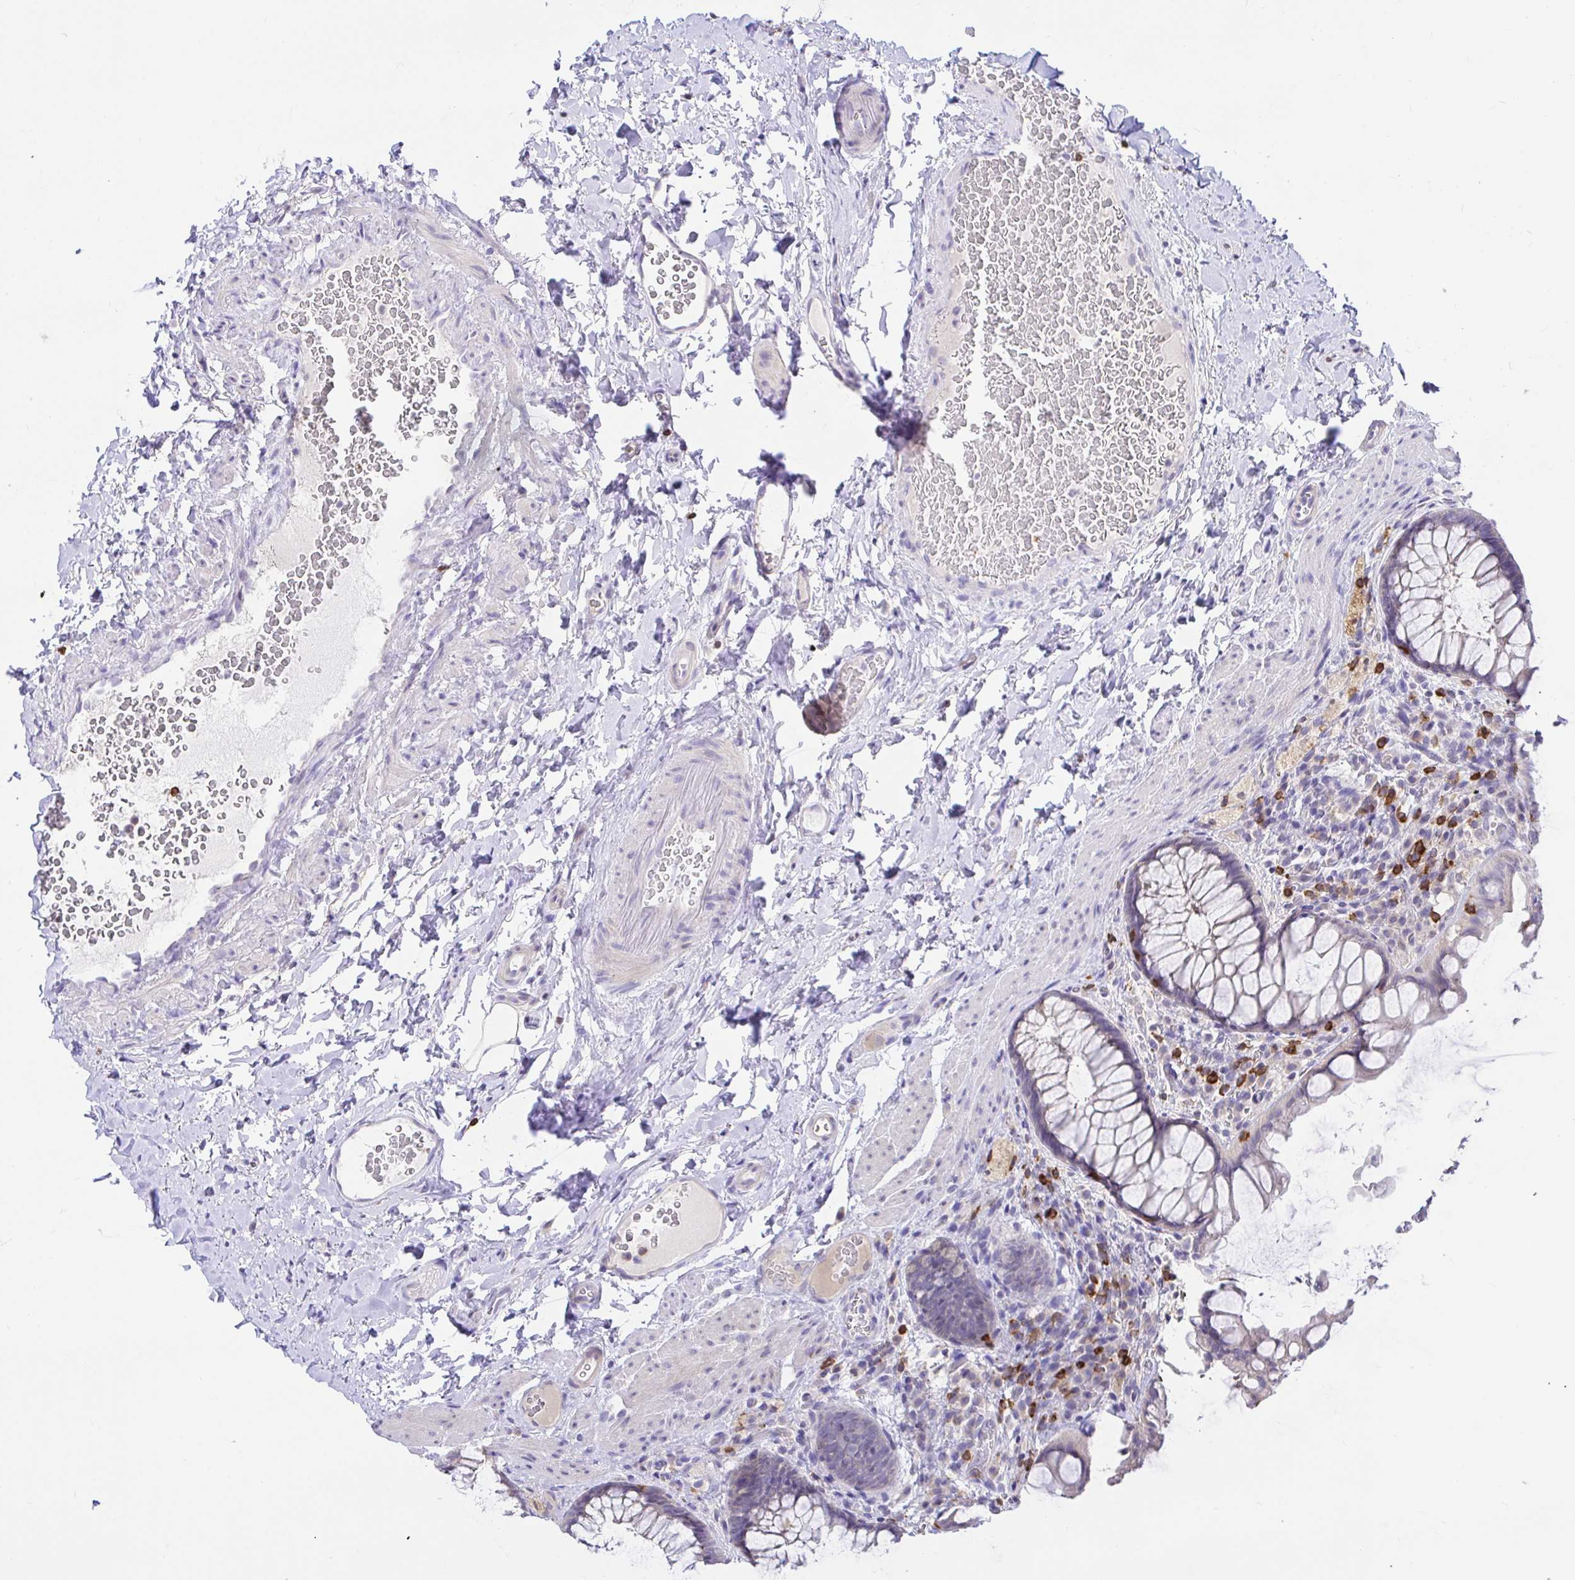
{"staining": {"intensity": "negative", "quantity": "none", "location": "none"}, "tissue": "rectum", "cell_type": "Glandular cells", "image_type": "normal", "snomed": [{"axis": "morphology", "description": "Normal tissue, NOS"}, {"axis": "topography", "description": "Rectum"}], "caption": "This is an immunohistochemistry (IHC) photomicrograph of unremarkable human rectum. There is no expression in glandular cells.", "gene": "SKAP1", "patient": {"sex": "female", "age": 69}}